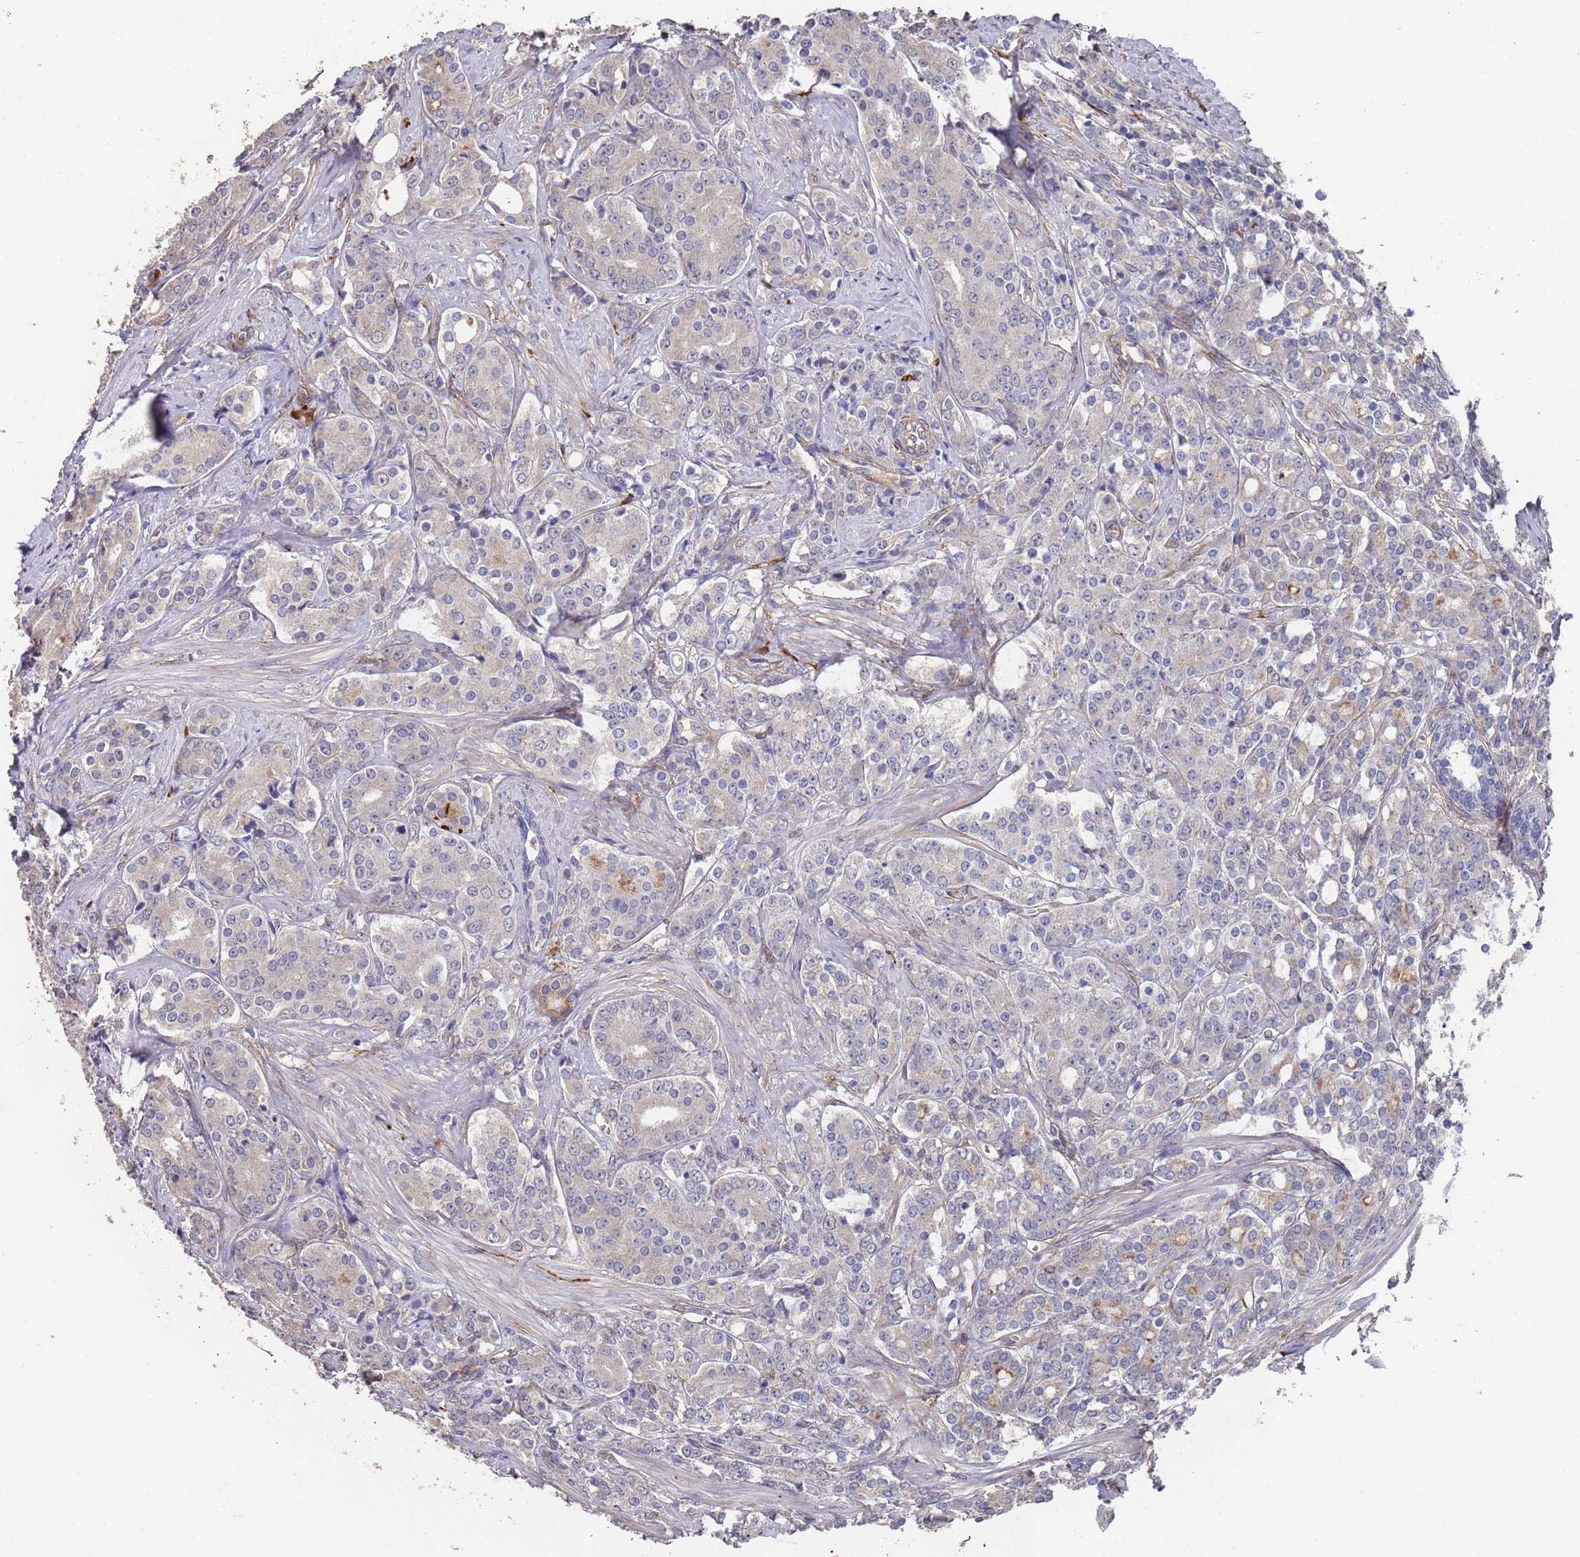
{"staining": {"intensity": "weak", "quantity": "<25%", "location": "cytoplasmic/membranous"}, "tissue": "prostate cancer", "cell_type": "Tumor cells", "image_type": "cancer", "snomed": [{"axis": "morphology", "description": "Adenocarcinoma, High grade"}, {"axis": "topography", "description": "Prostate"}], "caption": "A high-resolution image shows IHC staining of high-grade adenocarcinoma (prostate), which displays no significant expression in tumor cells. Nuclei are stained in blue.", "gene": "ANK2", "patient": {"sex": "male", "age": 62}}